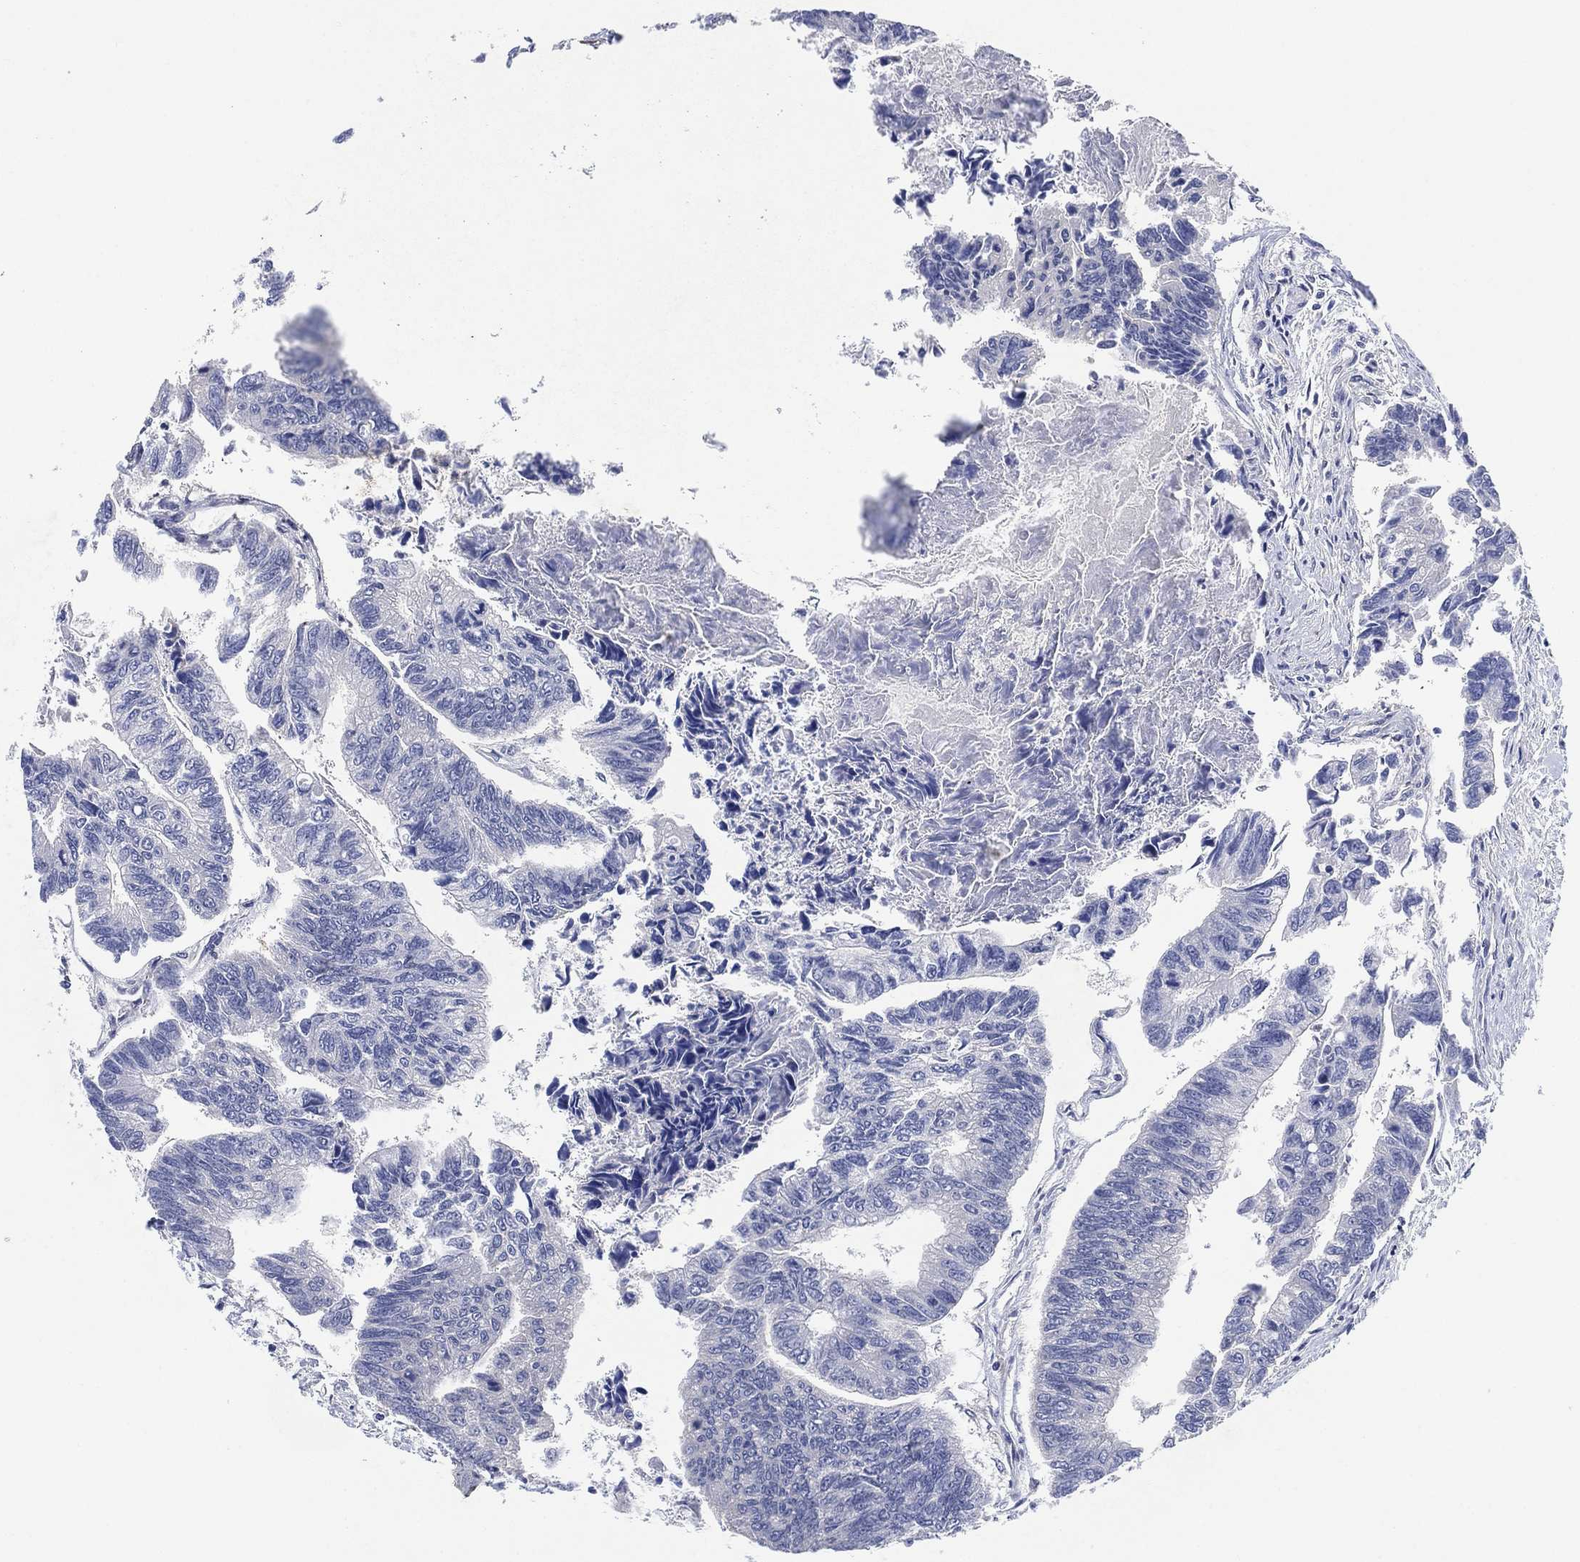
{"staining": {"intensity": "negative", "quantity": "none", "location": "none"}, "tissue": "colorectal cancer", "cell_type": "Tumor cells", "image_type": "cancer", "snomed": [{"axis": "morphology", "description": "Adenocarcinoma, NOS"}, {"axis": "topography", "description": "Colon"}], "caption": "Micrograph shows no protein expression in tumor cells of colorectal cancer (adenocarcinoma) tissue. Nuclei are stained in blue.", "gene": "FES", "patient": {"sex": "female", "age": 65}}